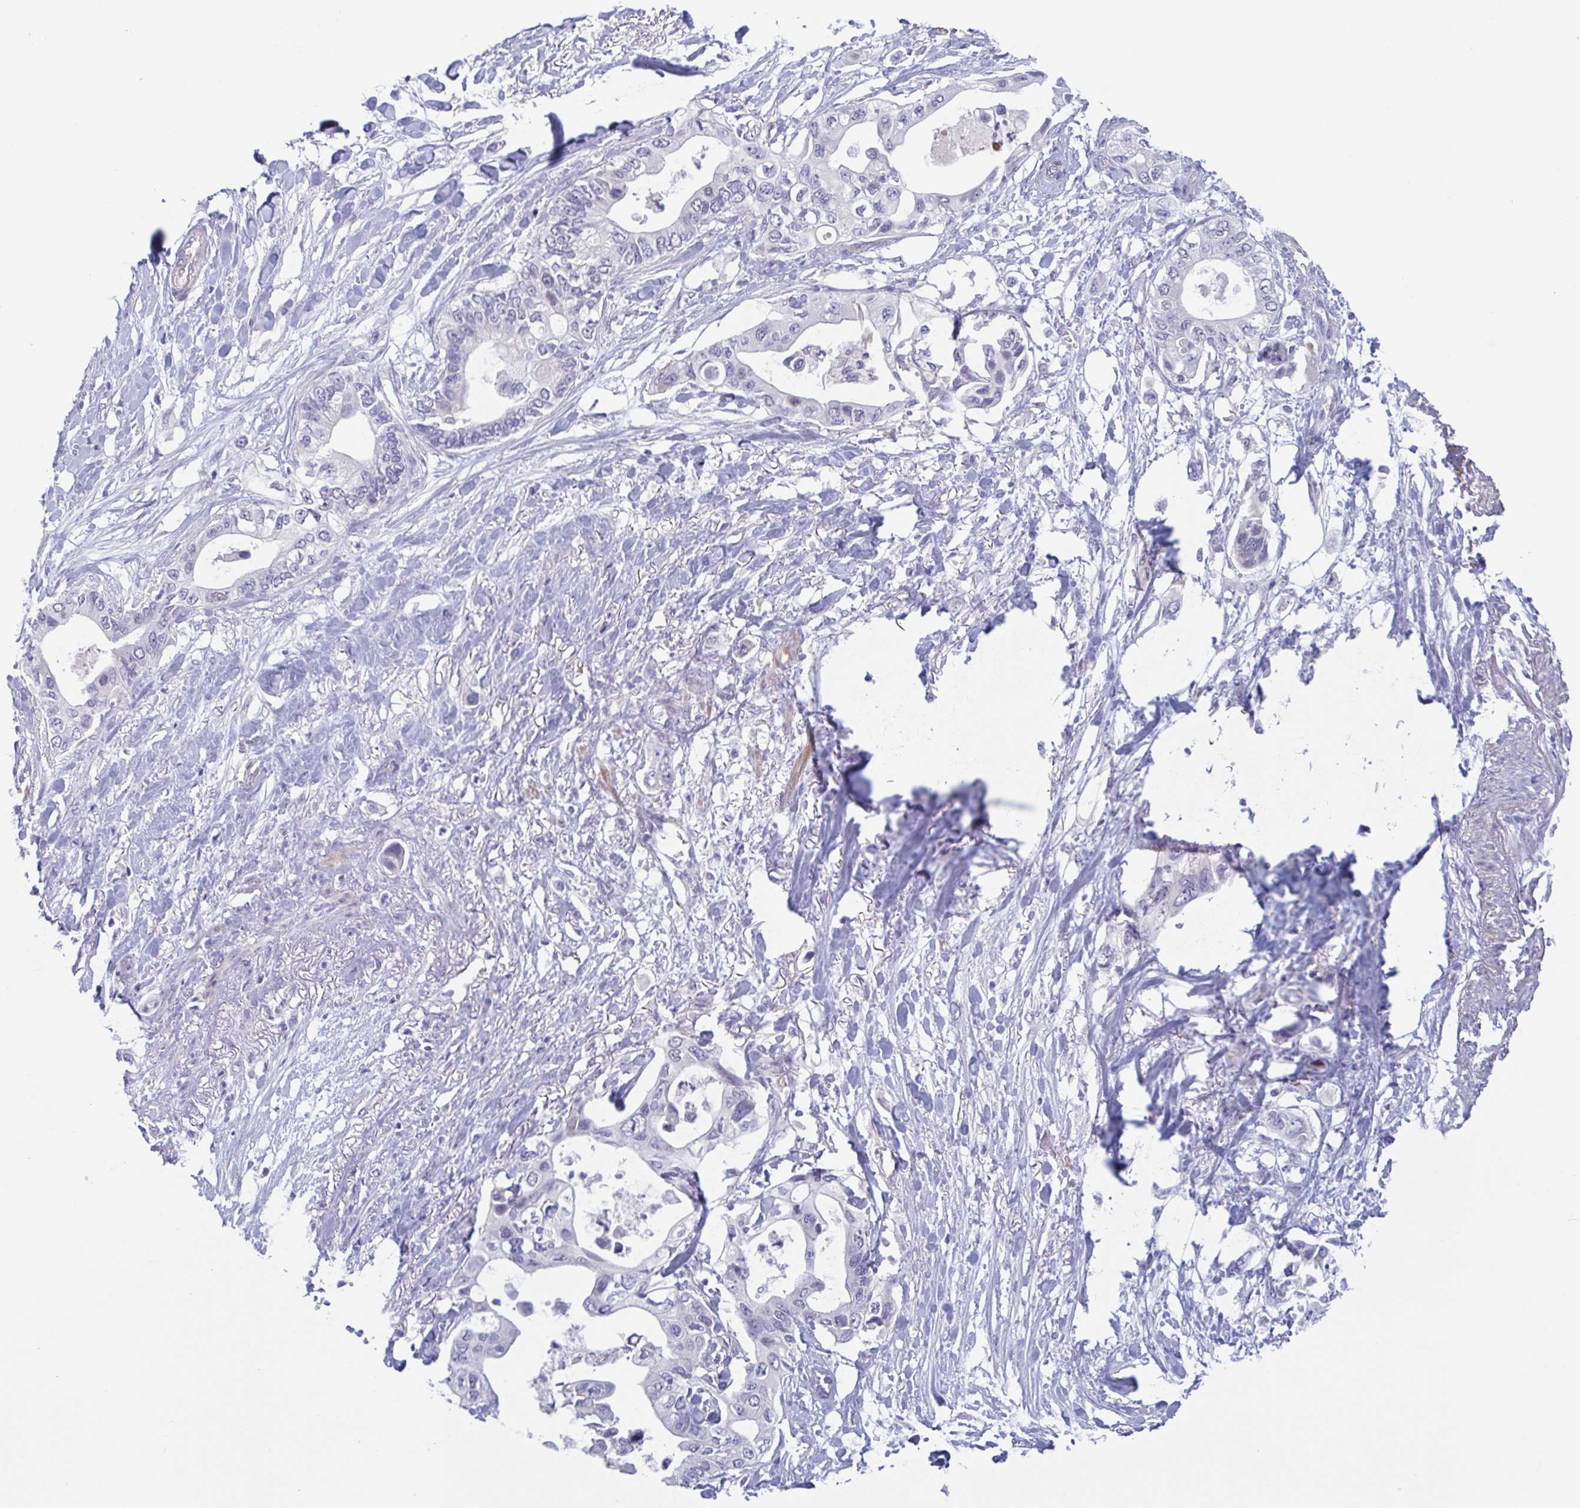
{"staining": {"intensity": "negative", "quantity": "none", "location": "none"}, "tissue": "pancreatic cancer", "cell_type": "Tumor cells", "image_type": "cancer", "snomed": [{"axis": "morphology", "description": "Adenocarcinoma, NOS"}, {"axis": "topography", "description": "Pancreas"}], "caption": "Pancreatic cancer was stained to show a protein in brown. There is no significant staining in tumor cells. (Stains: DAB immunohistochemistry (IHC) with hematoxylin counter stain, Microscopy: brightfield microscopy at high magnification).", "gene": "MORC4", "patient": {"sex": "female", "age": 63}}